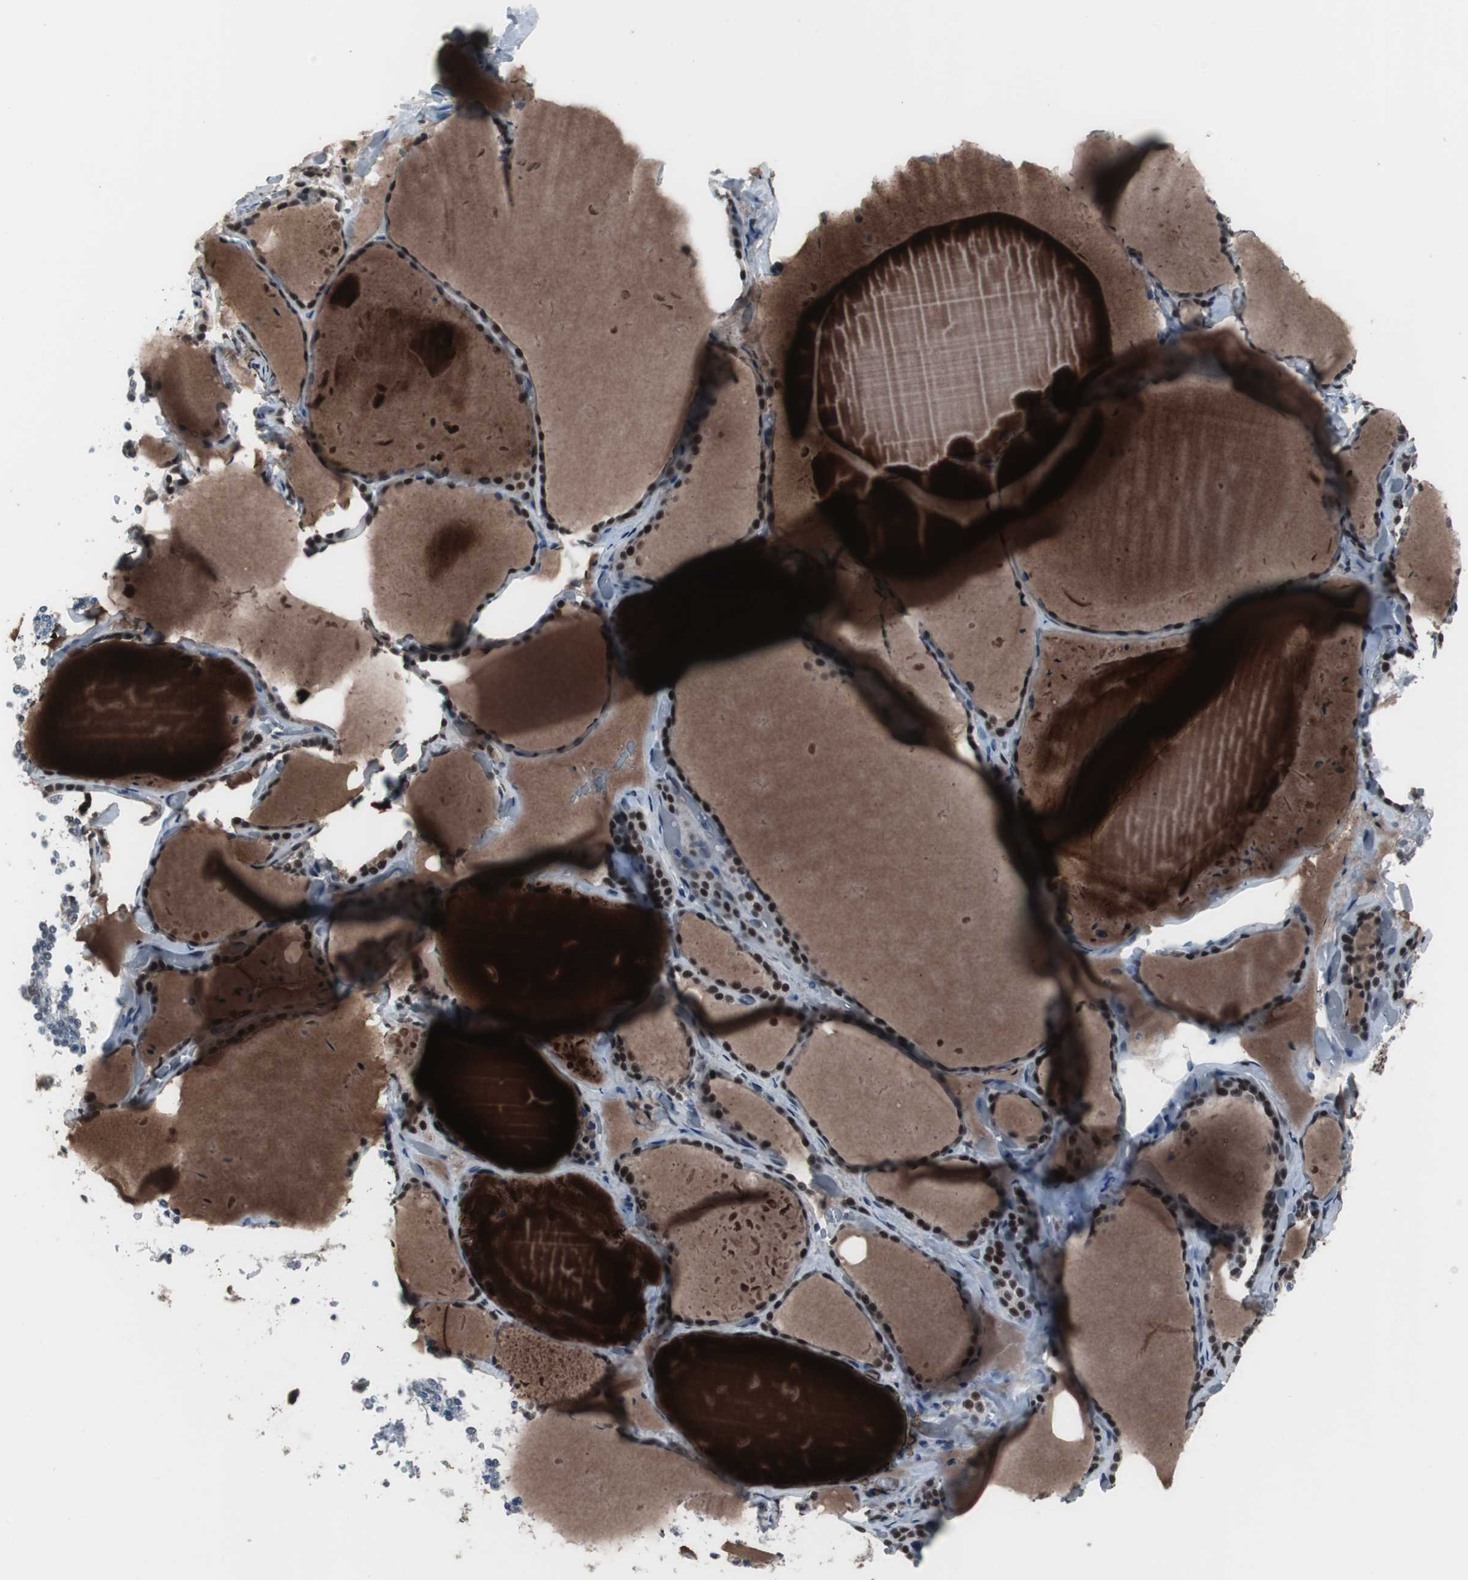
{"staining": {"intensity": "strong", "quantity": ">75%", "location": "cytoplasmic/membranous,nuclear"}, "tissue": "thyroid gland", "cell_type": "Glandular cells", "image_type": "normal", "snomed": [{"axis": "morphology", "description": "Normal tissue, NOS"}, {"axis": "topography", "description": "Thyroid gland"}], "caption": "Immunohistochemical staining of unremarkable thyroid gland exhibits strong cytoplasmic/membranous,nuclear protein expression in about >75% of glandular cells. (Stains: DAB (3,3'-diaminobenzidine) in brown, nuclei in blue, Microscopy: brightfield microscopy at high magnification).", "gene": "FOXP4", "patient": {"sex": "female", "age": 22}}